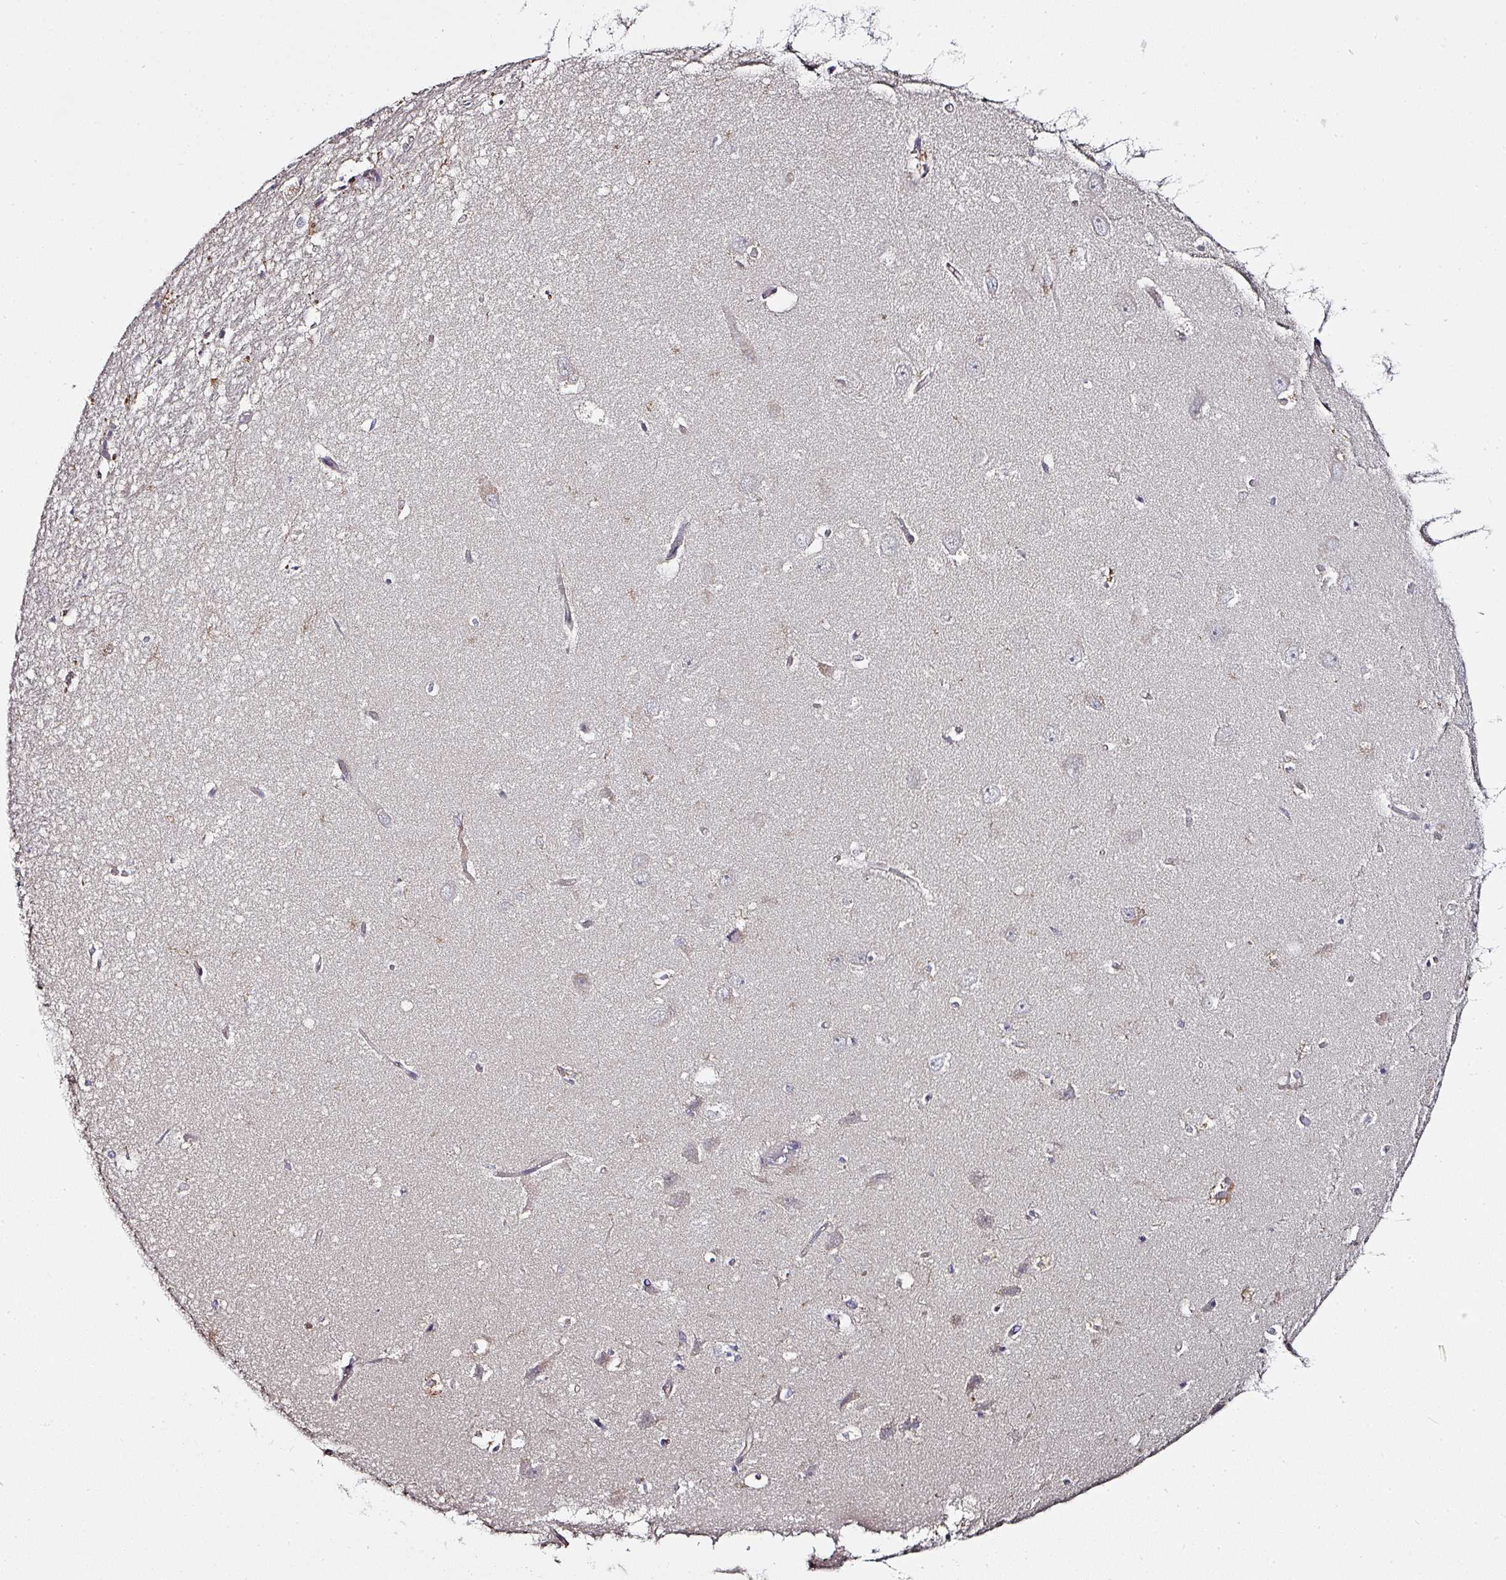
{"staining": {"intensity": "weak", "quantity": "<25%", "location": "cytoplasmic/membranous"}, "tissue": "hippocampus", "cell_type": "Glial cells", "image_type": "normal", "snomed": [{"axis": "morphology", "description": "Normal tissue, NOS"}, {"axis": "topography", "description": "Hippocampus"}], "caption": "Micrograph shows no significant protein expression in glial cells of benign hippocampus. Nuclei are stained in blue.", "gene": "CTDSP2", "patient": {"sex": "female", "age": 64}}